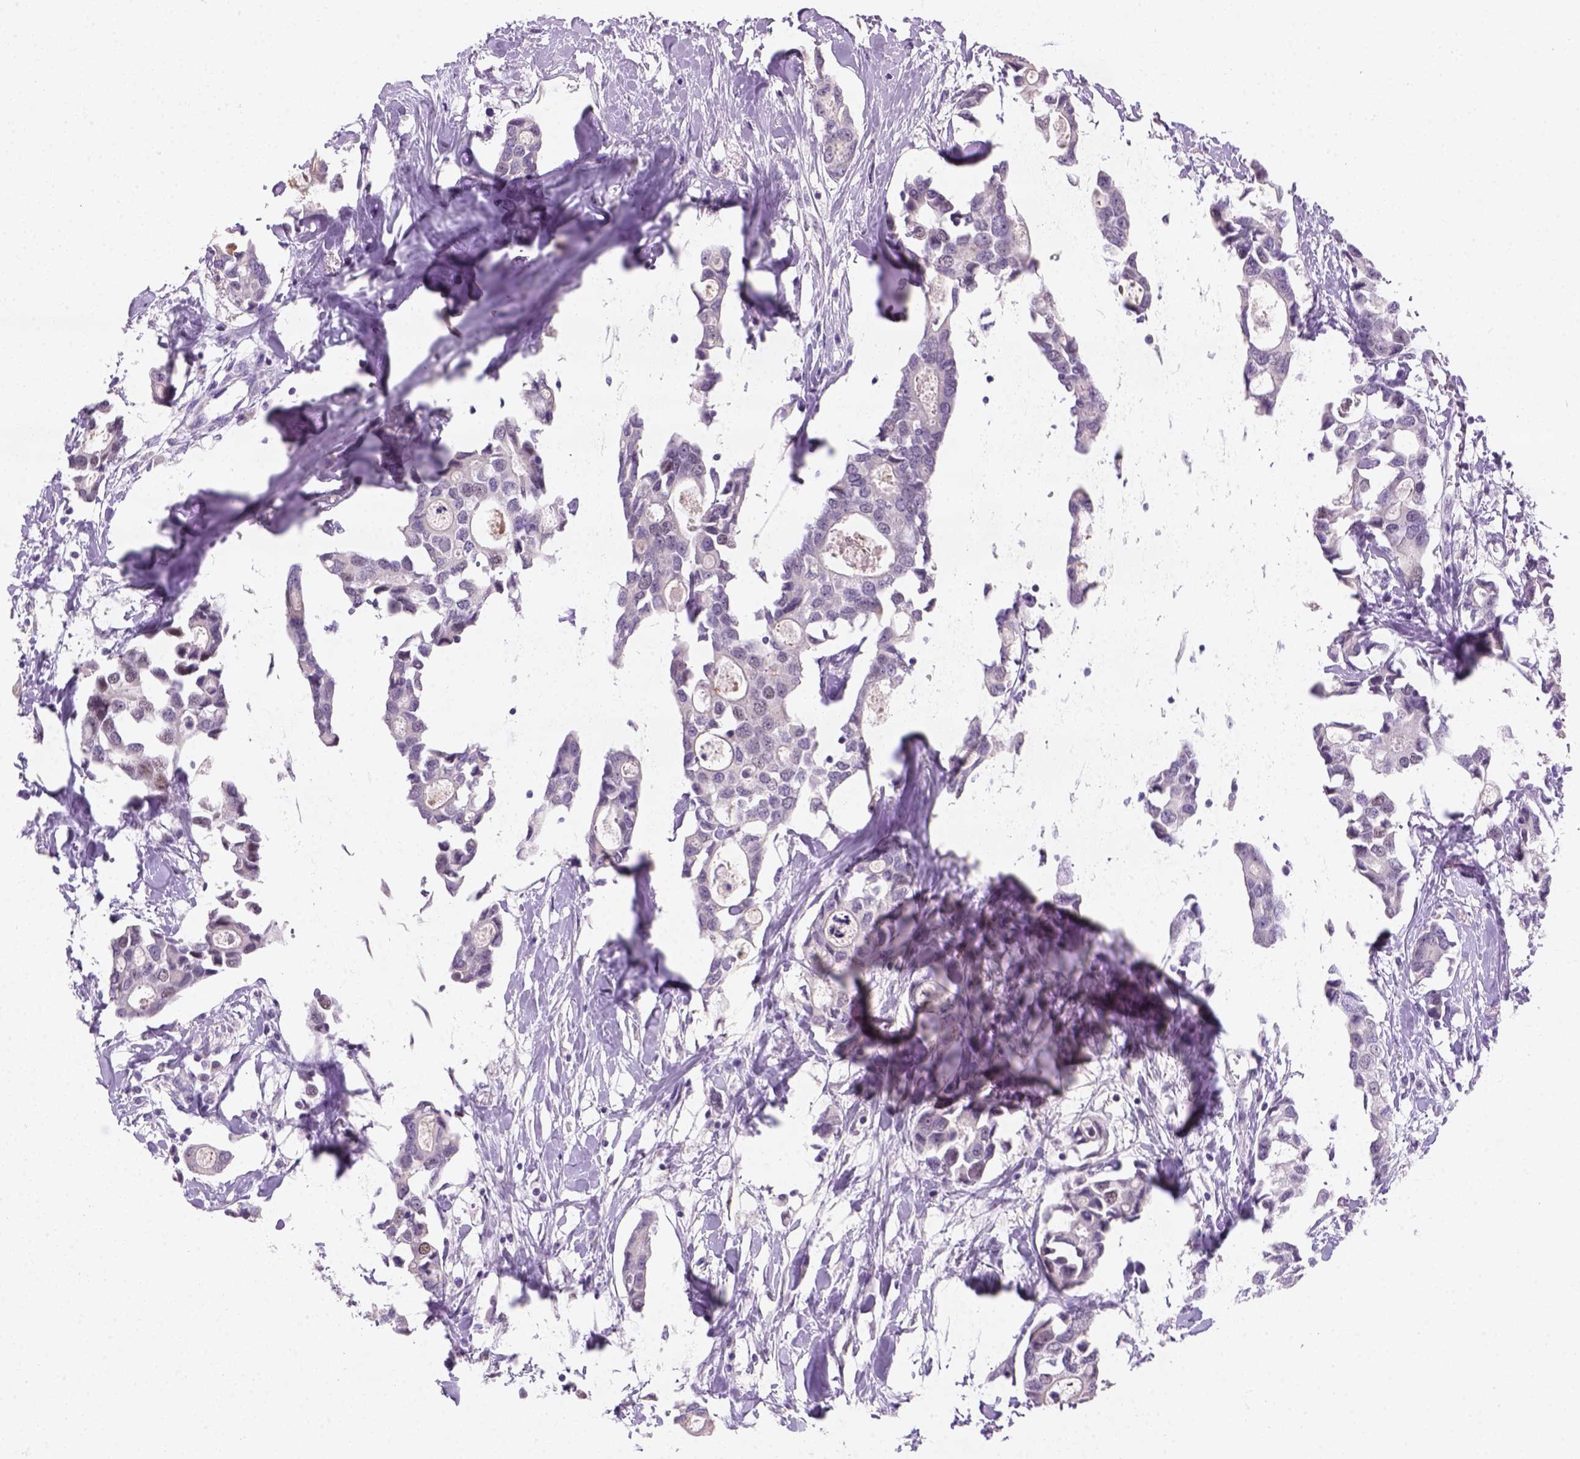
{"staining": {"intensity": "negative", "quantity": "none", "location": "none"}, "tissue": "breast cancer", "cell_type": "Tumor cells", "image_type": "cancer", "snomed": [{"axis": "morphology", "description": "Duct carcinoma"}, {"axis": "topography", "description": "Breast"}], "caption": "This is a image of immunohistochemistry (IHC) staining of breast infiltrating ductal carcinoma, which shows no positivity in tumor cells.", "gene": "ZMAT4", "patient": {"sex": "female", "age": 83}}